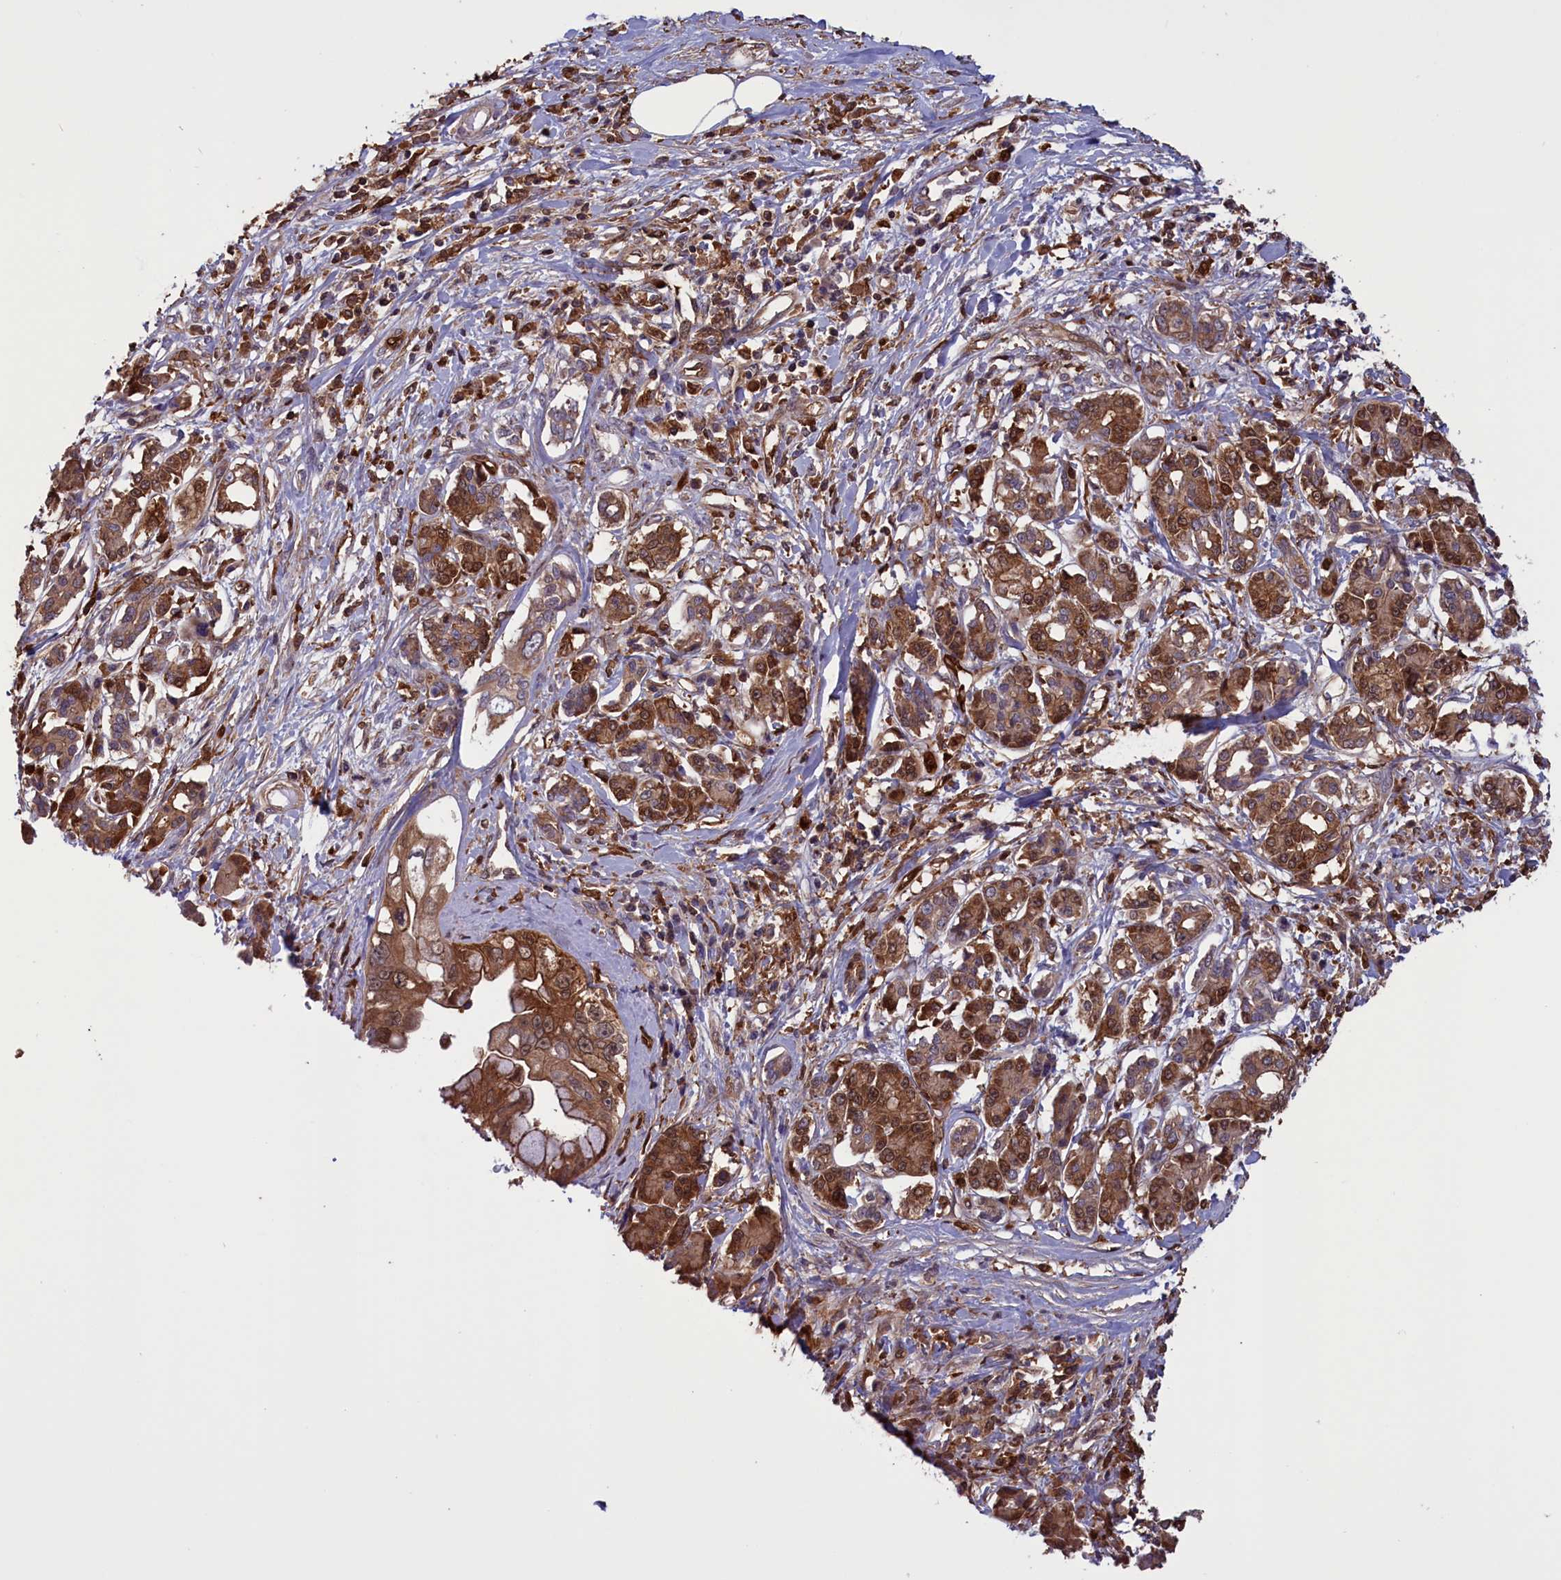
{"staining": {"intensity": "moderate", "quantity": ">75%", "location": "cytoplasmic/membranous"}, "tissue": "pancreatic cancer", "cell_type": "Tumor cells", "image_type": "cancer", "snomed": [{"axis": "morphology", "description": "Adenocarcinoma, NOS"}, {"axis": "topography", "description": "Pancreas"}], "caption": "Immunohistochemistry staining of pancreatic adenocarcinoma, which displays medium levels of moderate cytoplasmic/membranous staining in approximately >75% of tumor cells indicating moderate cytoplasmic/membranous protein staining. The staining was performed using DAB (3,3'-diaminobenzidine) (brown) for protein detection and nuclei were counterstained in hematoxylin (blue).", "gene": "ARHGAP18", "patient": {"sex": "female", "age": 56}}